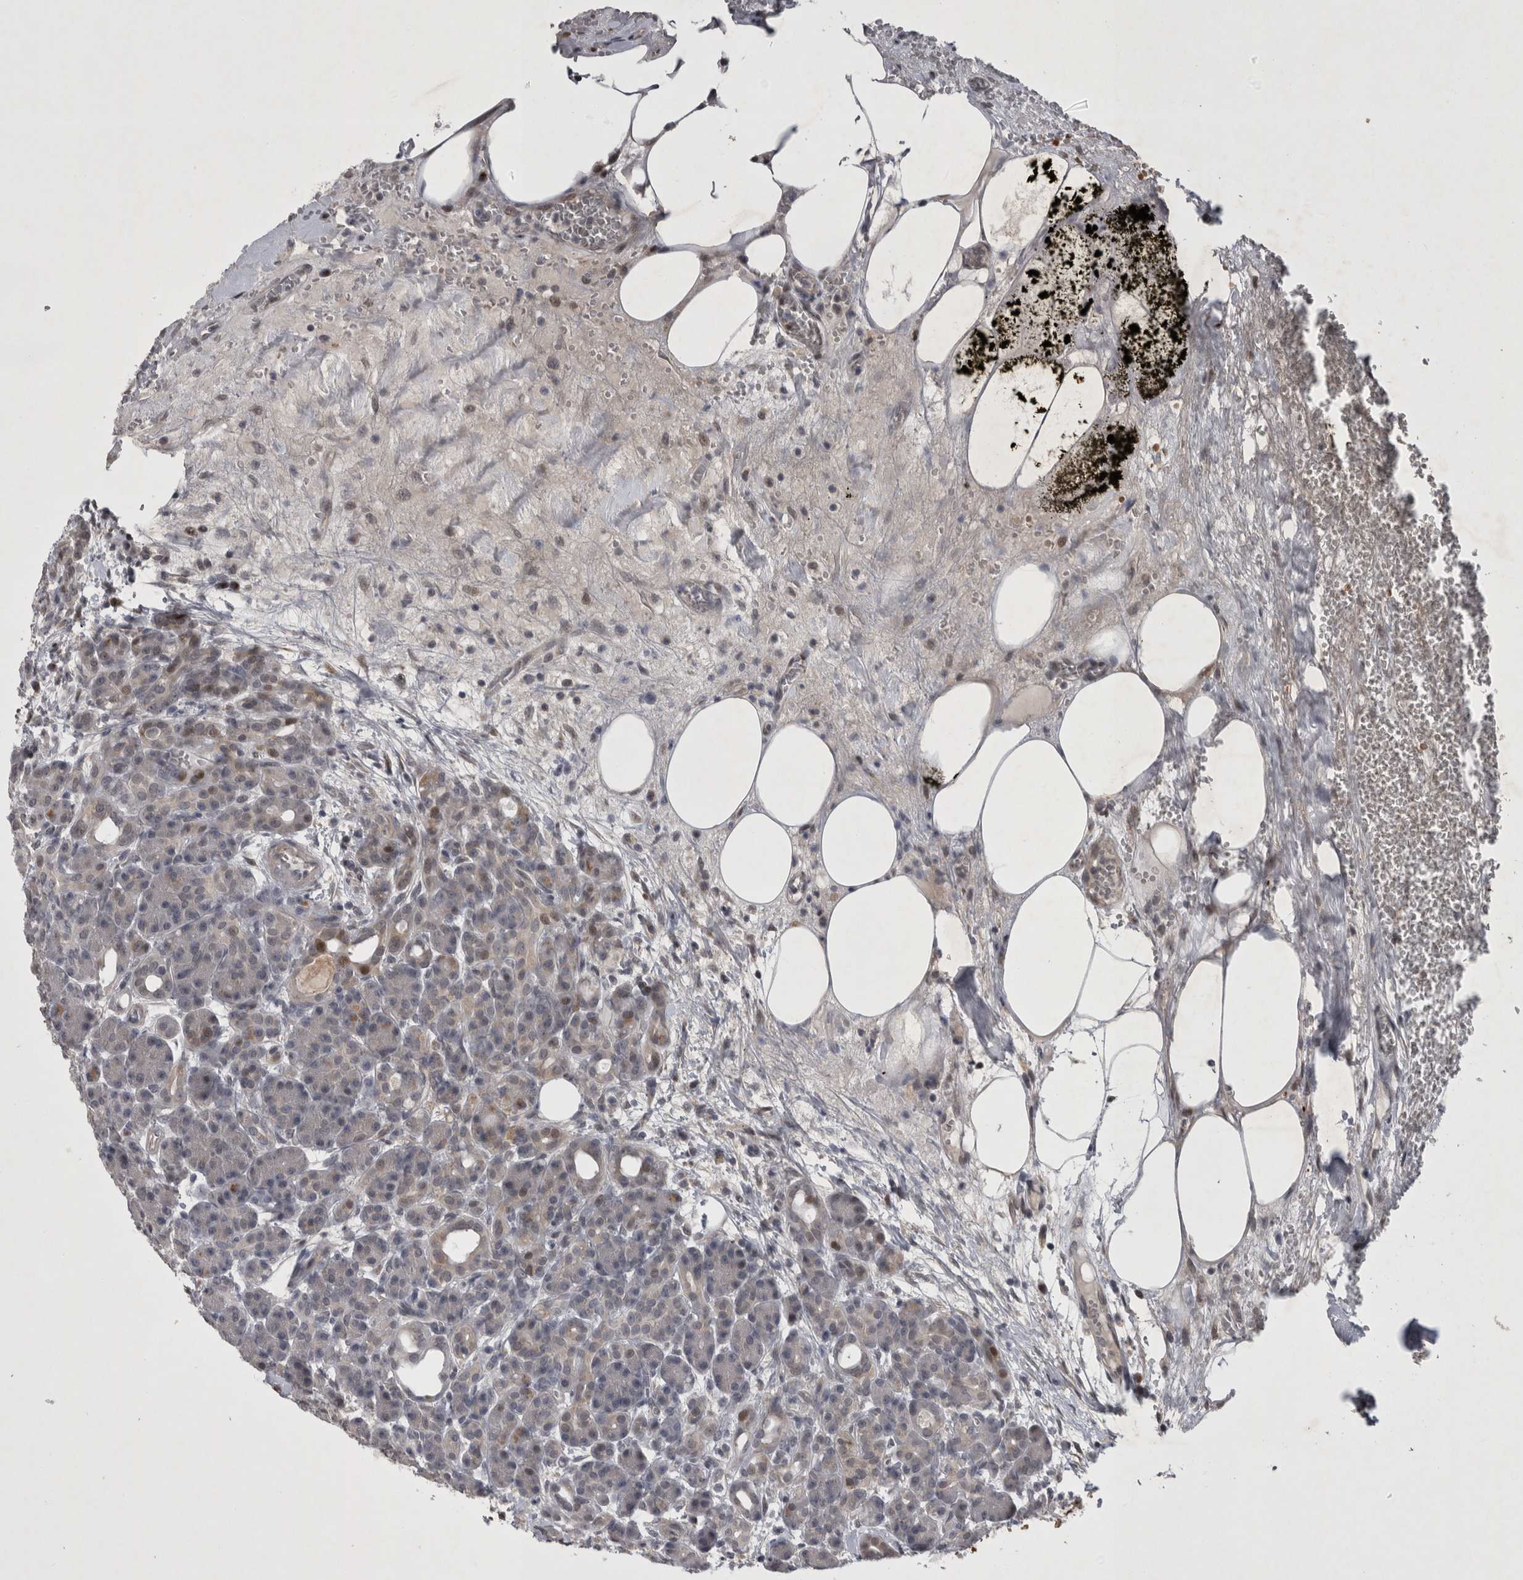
{"staining": {"intensity": "moderate", "quantity": "<25%", "location": "cytoplasmic/membranous"}, "tissue": "pancreas", "cell_type": "Exocrine glandular cells", "image_type": "normal", "snomed": [{"axis": "morphology", "description": "Normal tissue, NOS"}, {"axis": "topography", "description": "Pancreas"}], "caption": "High-power microscopy captured an immunohistochemistry (IHC) micrograph of unremarkable pancreas, revealing moderate cytoplasmic/membranous staining in about <25% of exocrine glandular cells.", "gene": "IFI44", "patient": {"sex": "male", "age": 63}}